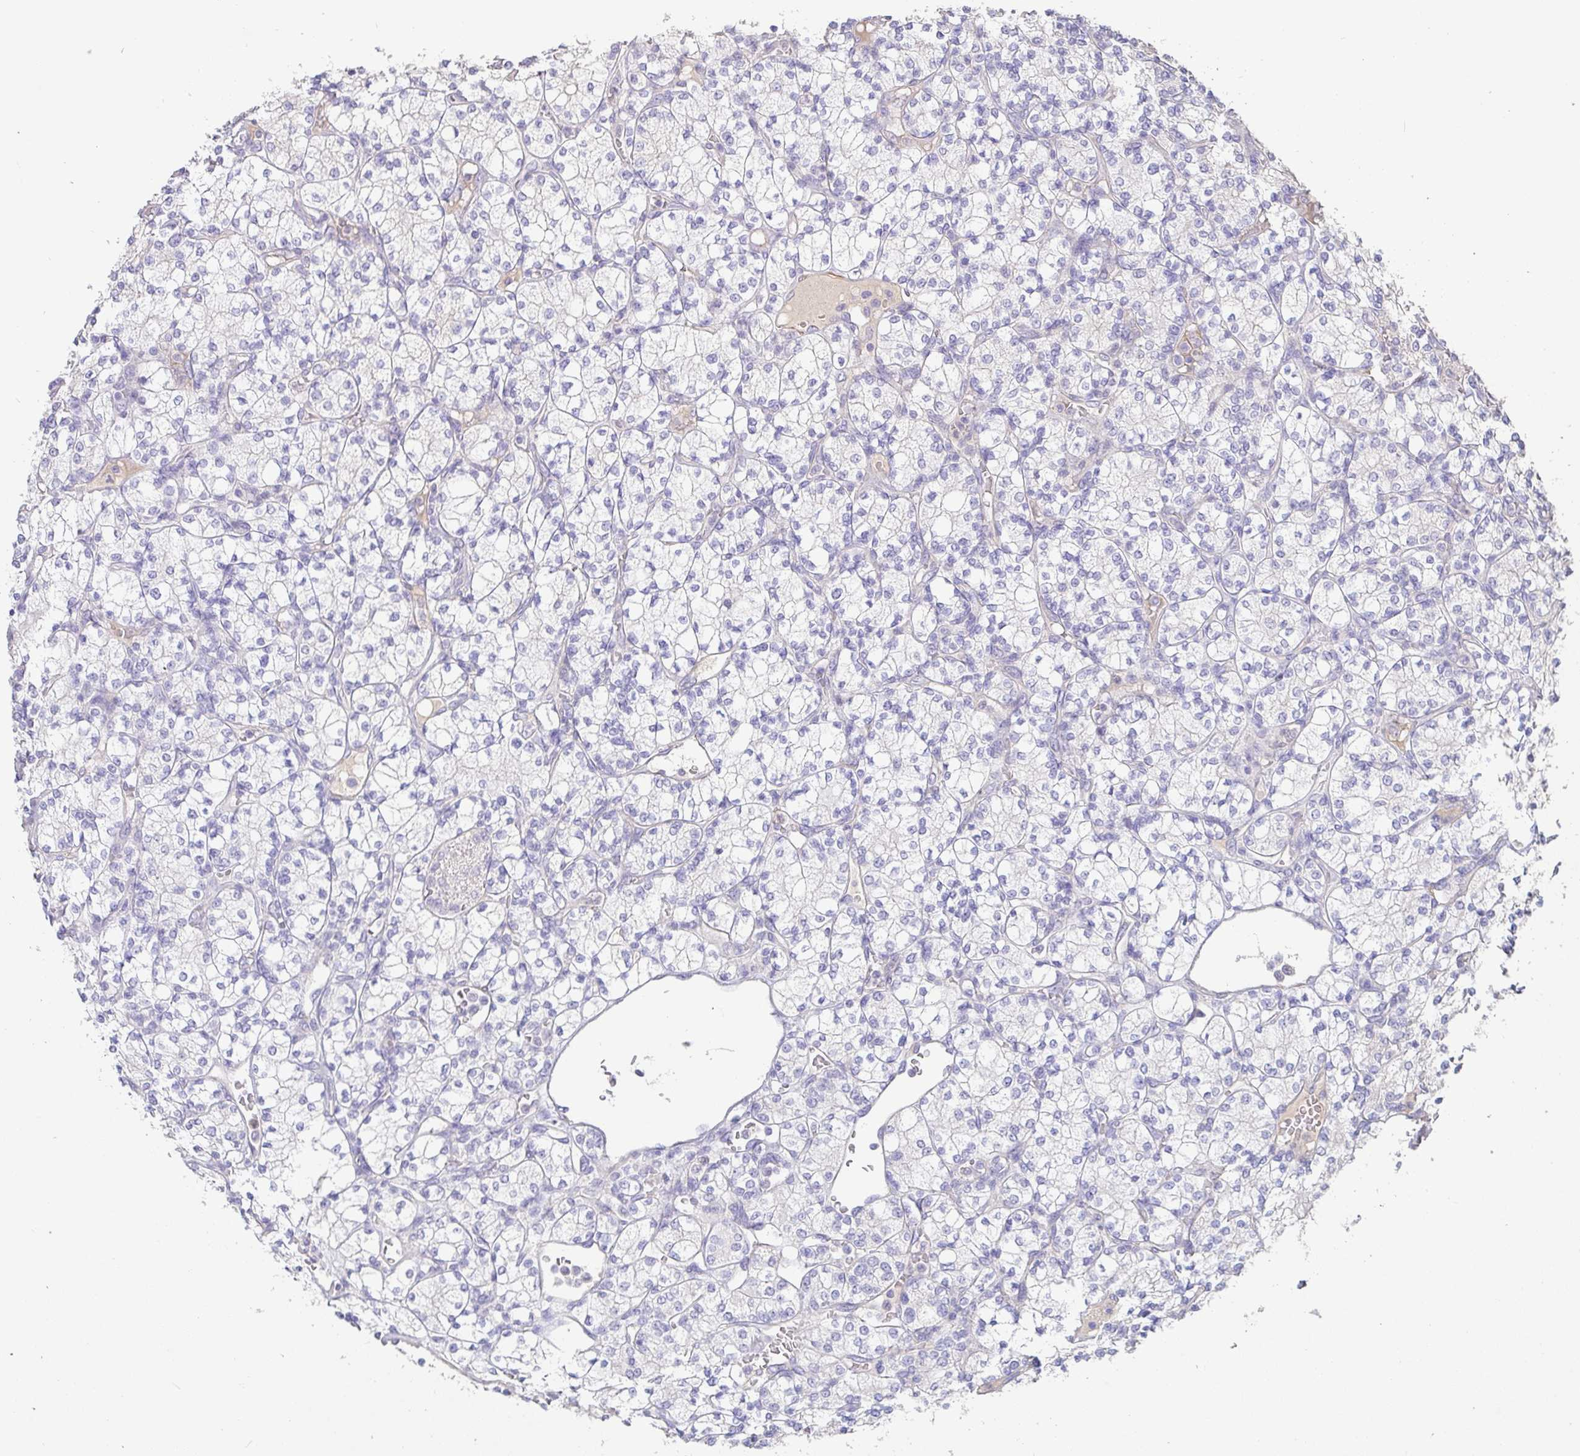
{"staining": {"intensity": "negative", "quantity": "none", "location": "none"}, "tissue": "renal cancer", "cell_type": "Tumor cells", "image_type": "cancer", "snomed": [{"axis": "morphology", "description": "Adenocarcinoma, NOS"}, {"axis": "topography", "description": "Kidney"}], "caption": "Human renal adenocarcinoma stained for a protein using immunohistochemistry exhibits no staining in tumor cells.", "gene": "PYGM", "patient": {"sex": "male", "age": 77}}